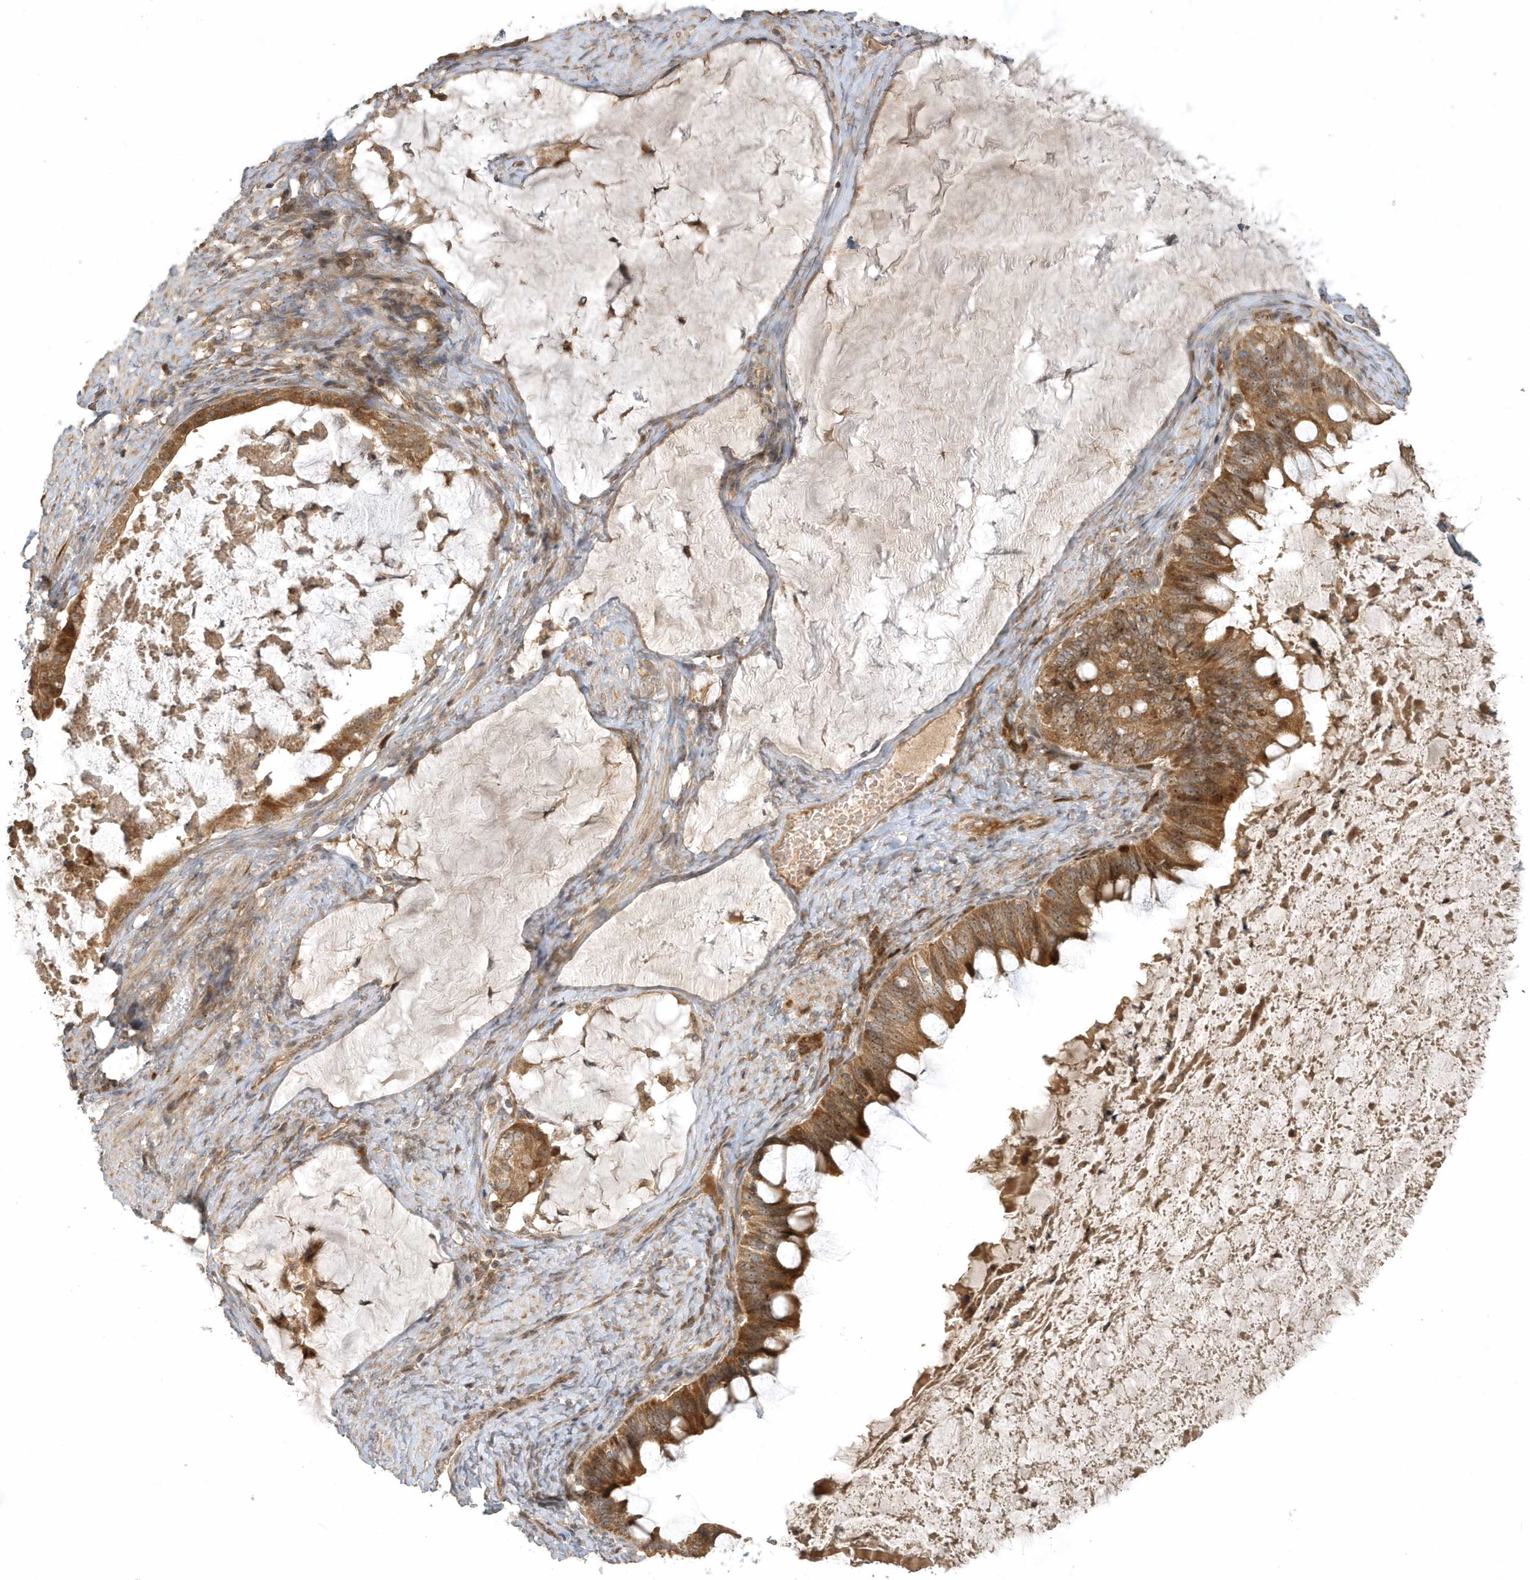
{"staining": {"intensity": "moderate", "quantity": ">75%", "location": "cytoplasmic/membranous,nuclear"}, "tissue": "ovarian cancer", "cell_type": "Tumor cells", "image_type": "cancer", "snomed": [{"axis": "morphology", "description": "Cystadenocarcinoma, mucinous, NOS"}, {"axis": "topography", "description": "Ovary"}], "caption": "Immunohistochemistry histopathology image of neoplastic tissue: ovarian mucinous cystadenocarcinoma stained using immunohistochemistry demonstrates medium levels of moderate protein expression localized specifically in the cytoplasmic/membranous and nuclear of tumor cells, appearing as a cytoplasmic/membranous and nuclear brown color.", "gene": "TRAIP", "patient": {"sex": "female", "age": 61}}